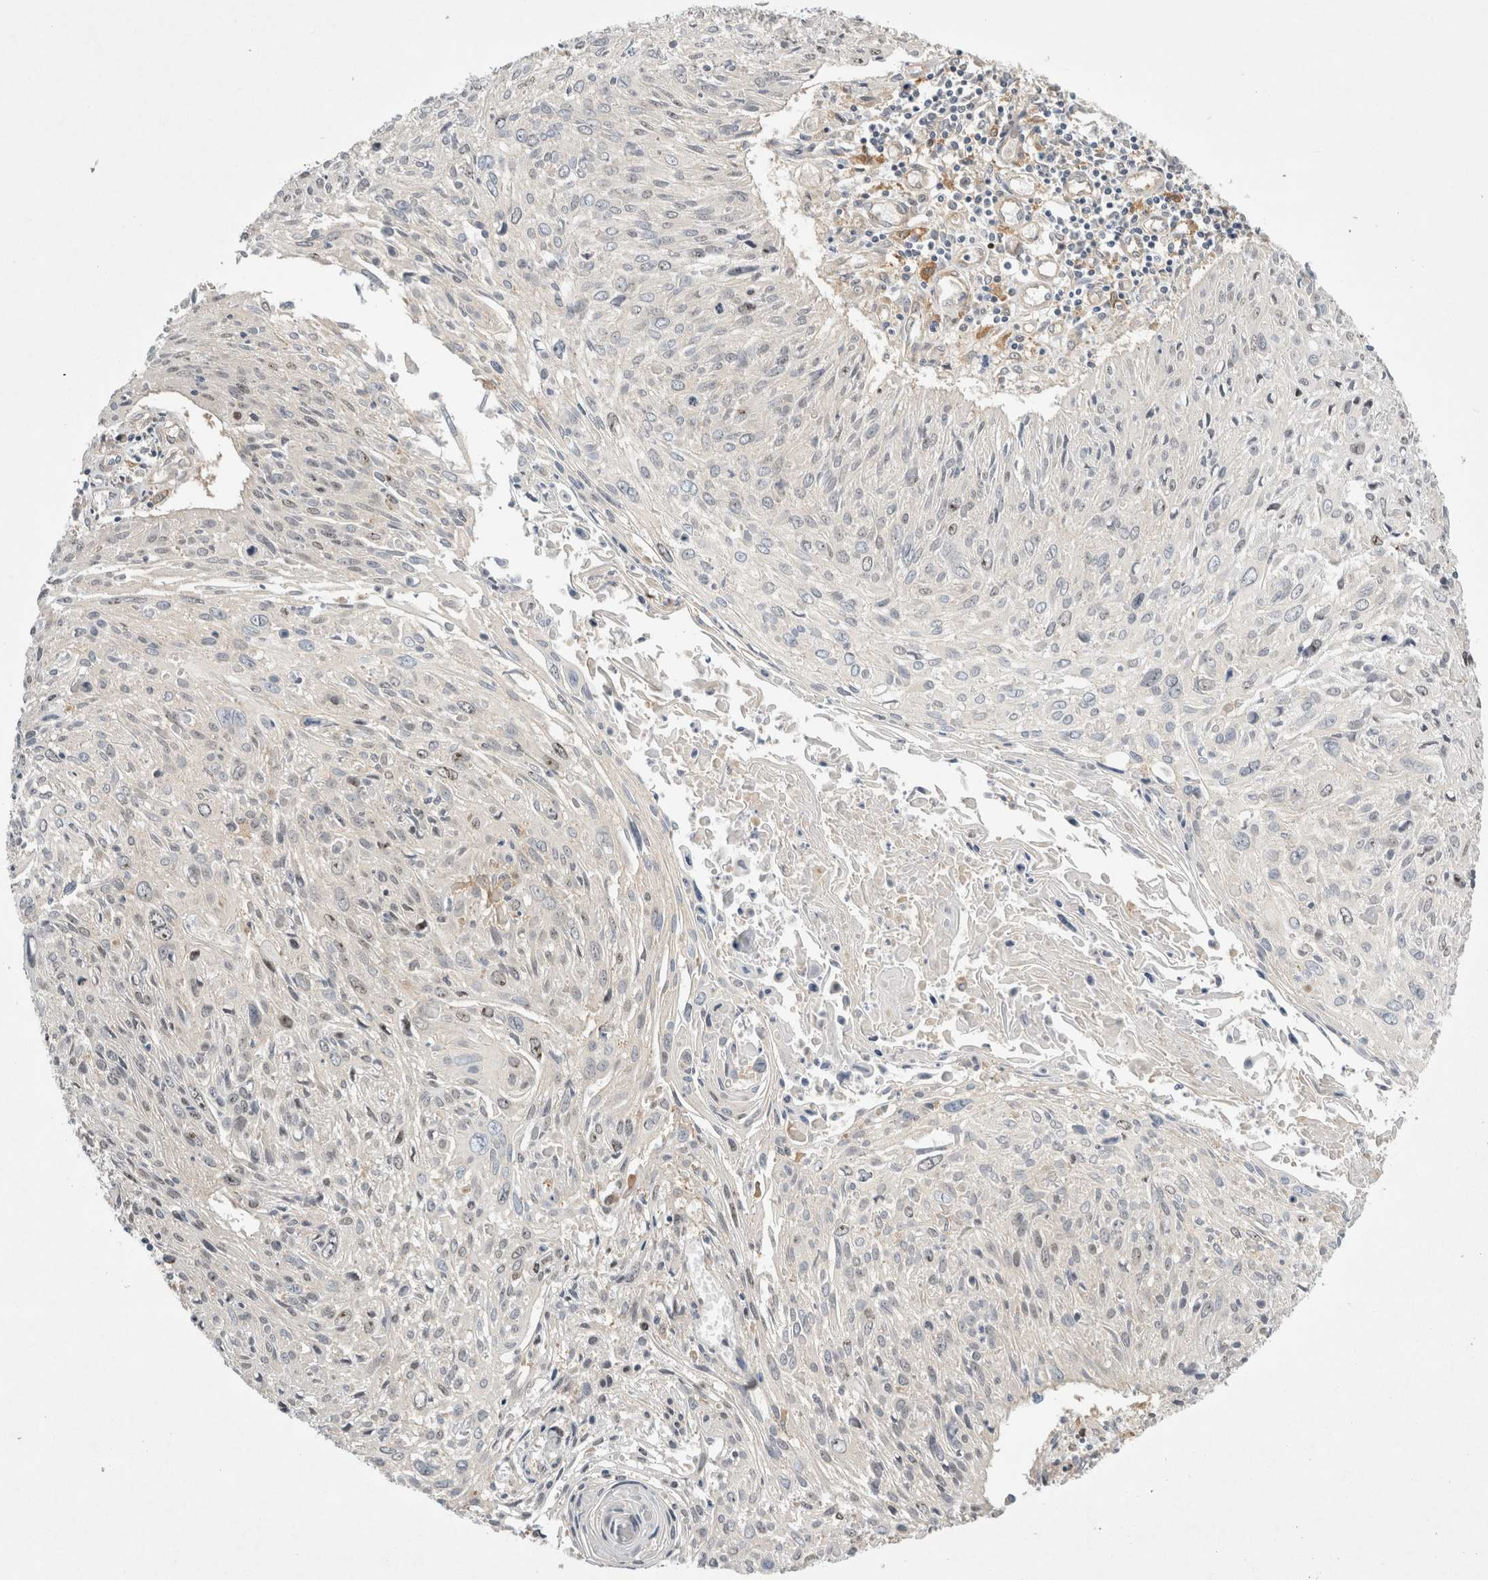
{"staining": {"intensity": "weak", "quantity": "<25%", "location": "nuclear"}, "tissue": "cervical cancer", "cell_type": "Tumor cells", "image_type": "cancer", "snomed": [{"axis": "morphology", "description": "Squamous cell carcinoma, NOS"}, {"axis": "topography", "description": "Cervix"}], "caption": "Squamous cell carcinoma (cervical) was stained to show a protein in brown. There is no significant positivity in tumor cells.", "gene": "CDCA7L", "patient": {"sex": "female", "age": 51}}